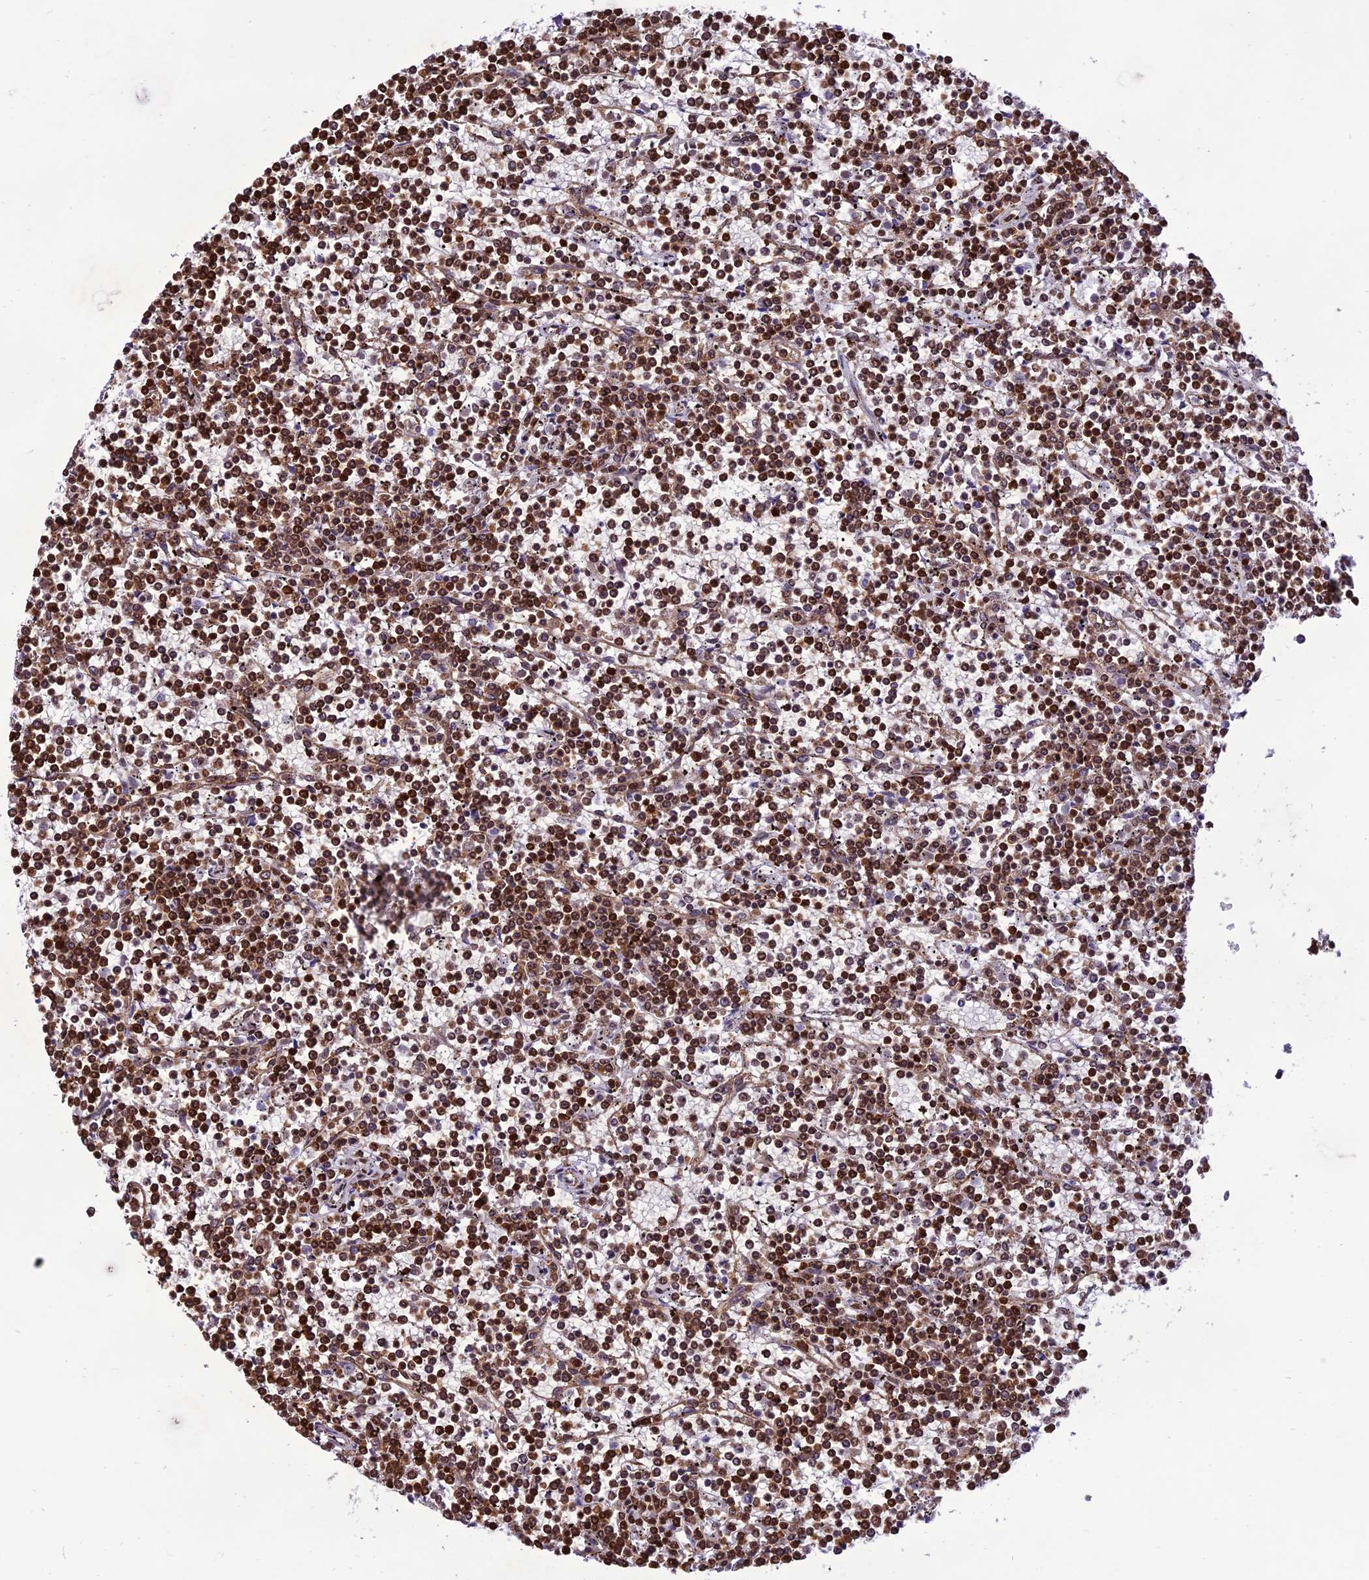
{"staining": {"intensity": "moderate", "quantity": ">75%", "location": "nuclear"}, "tissue": "lymphoma", "cell_type": "Tumor cells", "image_type": "cancer", "snomed": [{"axis": "morphology", "description": "Malignant lymphoma, non-Hodgkin's type, Low grade"}, {"axis": "topography", "description": "Spleen"}], "caption": "Malignant lymphoma, non-Hodgkin's type (low-grade) stained with immunohistochemistry reveals moderate nuclear expression in approximately >75% of tumor cells.", "gene": "INO80E", "patient": {"sex": "female", "age": 19}}